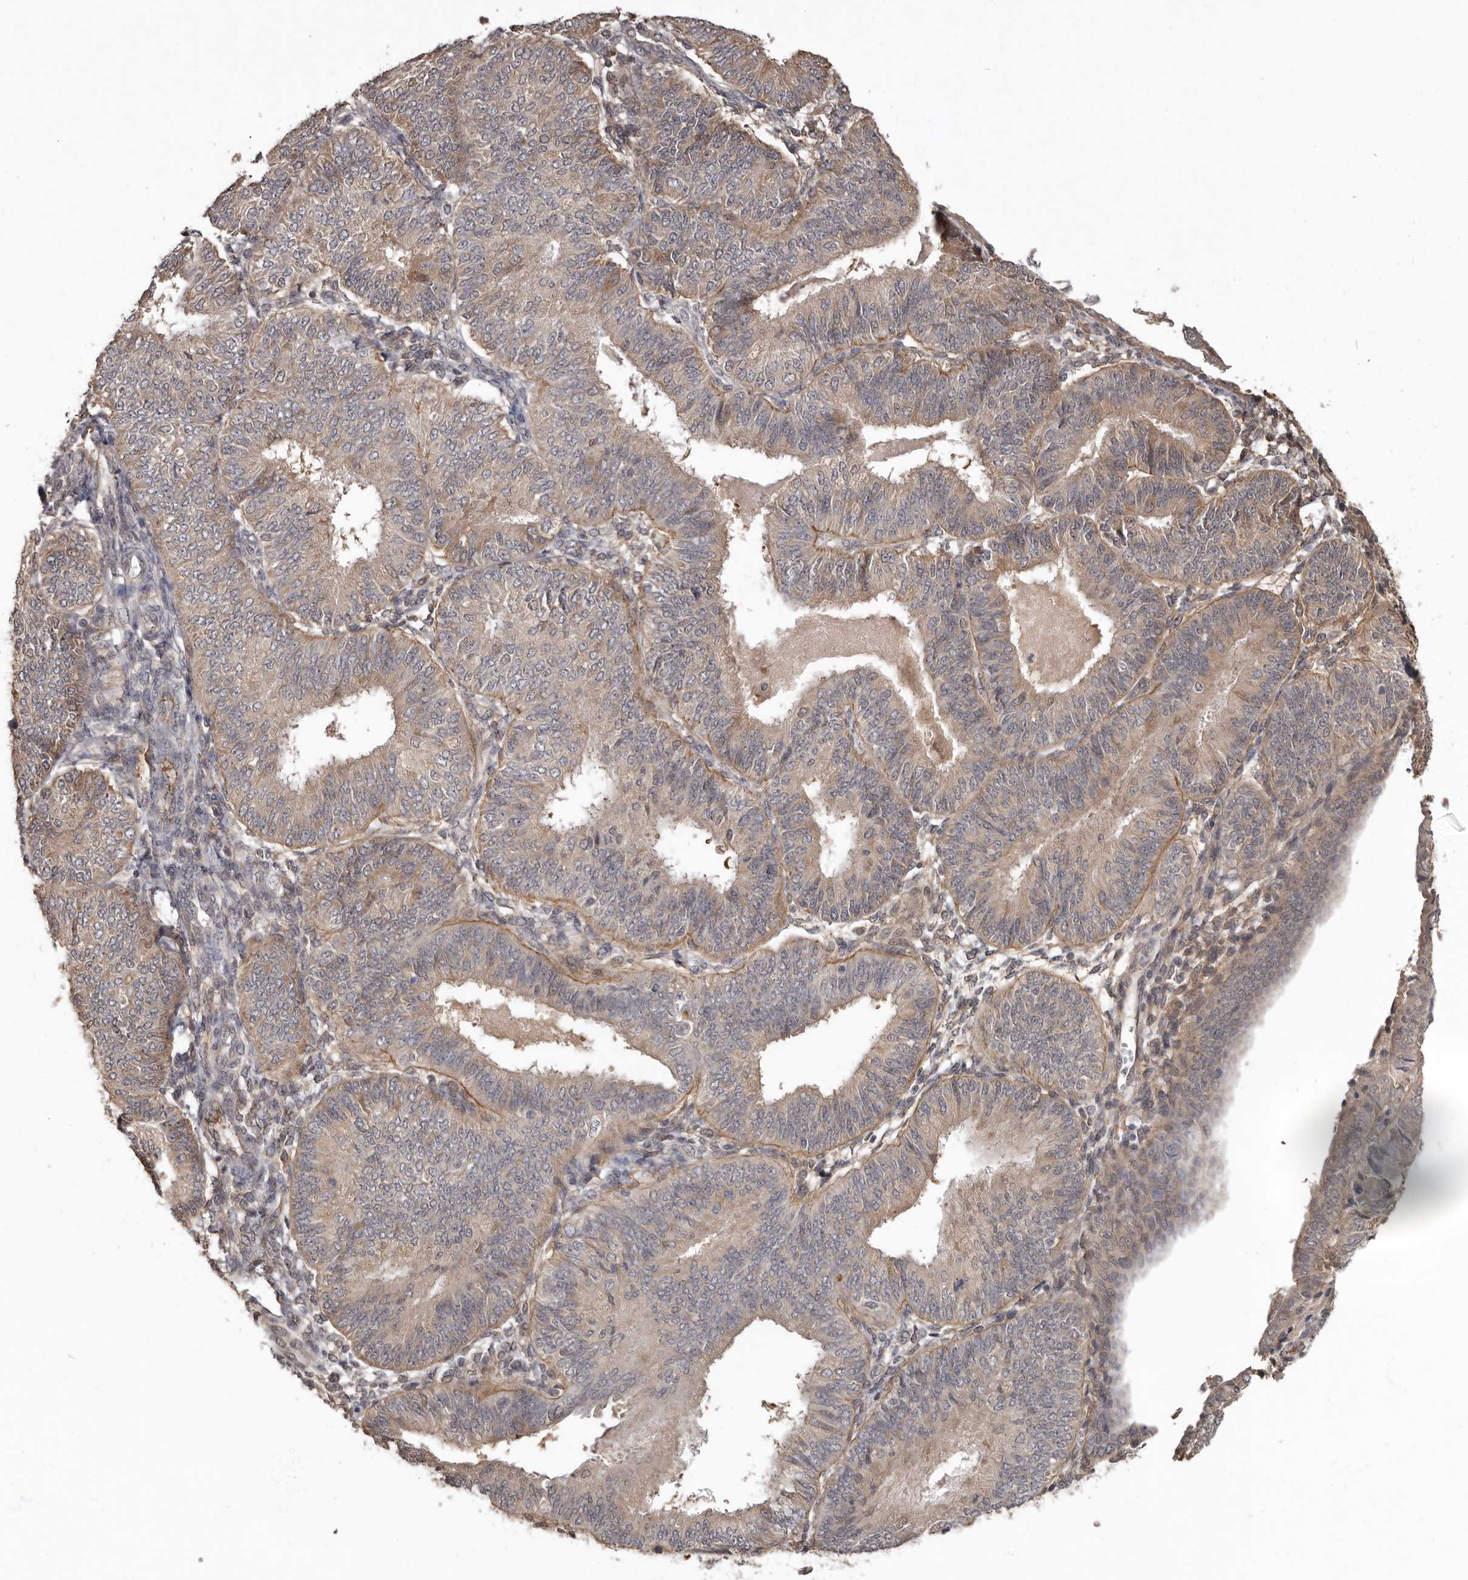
{"staining": {"intensity": "weak", "quantity": ">75%", "location": "cytoplasmic/membranous"}, "tissue": "endometrial cancer", "cell_type": "Tumor cells", "image_type": "cancer", "snomed": [{"axis": "morphology", "description": "Adenocarcinoma, NOS"}, {"axis": "topography", "description": "Endometrium"}], "caption": "Tumor cells exhibit low levels of weak cytoplasmic/membranous staining in about >75% of cells in human endometrial cancer (adenocarcinoma). (DAB (3,3'-diaminobenzidine) IHC, brown staining for protein, blue staining for nuclei).", "gene": "LRGUK", "patient": {"sex": "female", "age": 58}}